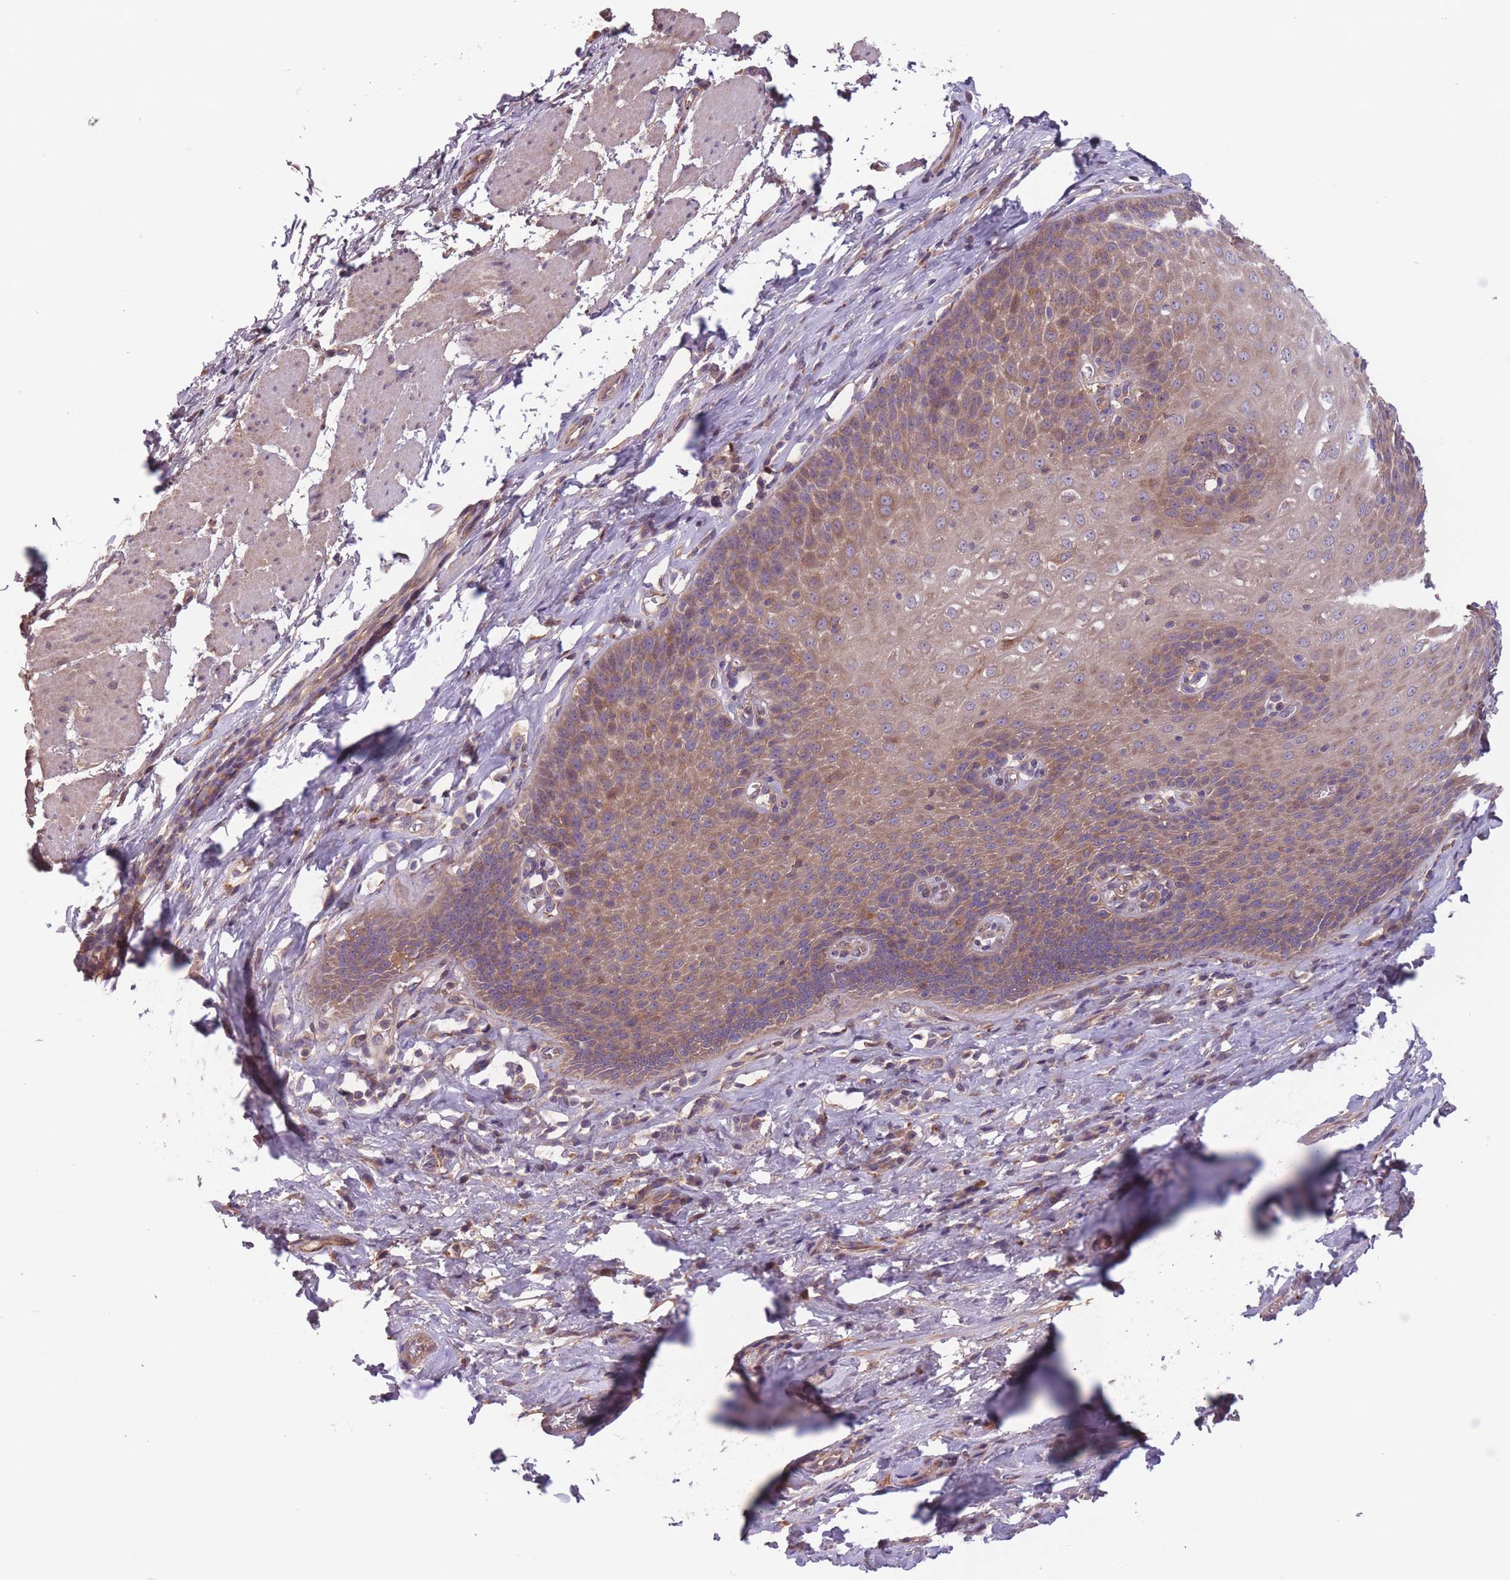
{"staining": {"intensity": "moderate", "quantity": "25%-75%", "location": "cytoplasmic/membranous"}, "tissue": "esophagus", "cell_type": "Squamous epithelial cells", "image_type": "normal", "snomed": [{"axis": "morphology", "description": "Normal tissue, NOS"}, {"axis": "topography", "description": "Esophagus"}], "caption": "This micrograph demonstrates normal esophagus stained with immunohistochemistry (IHC) to label a protein in brown. The cytoplasmic/membranous of squamous epithelial cells show moderate positivity for the protein. Nuclei are counter-stained blue.", "gene": "ITPKC", "patient": {"sex": "female", "age": 61}}